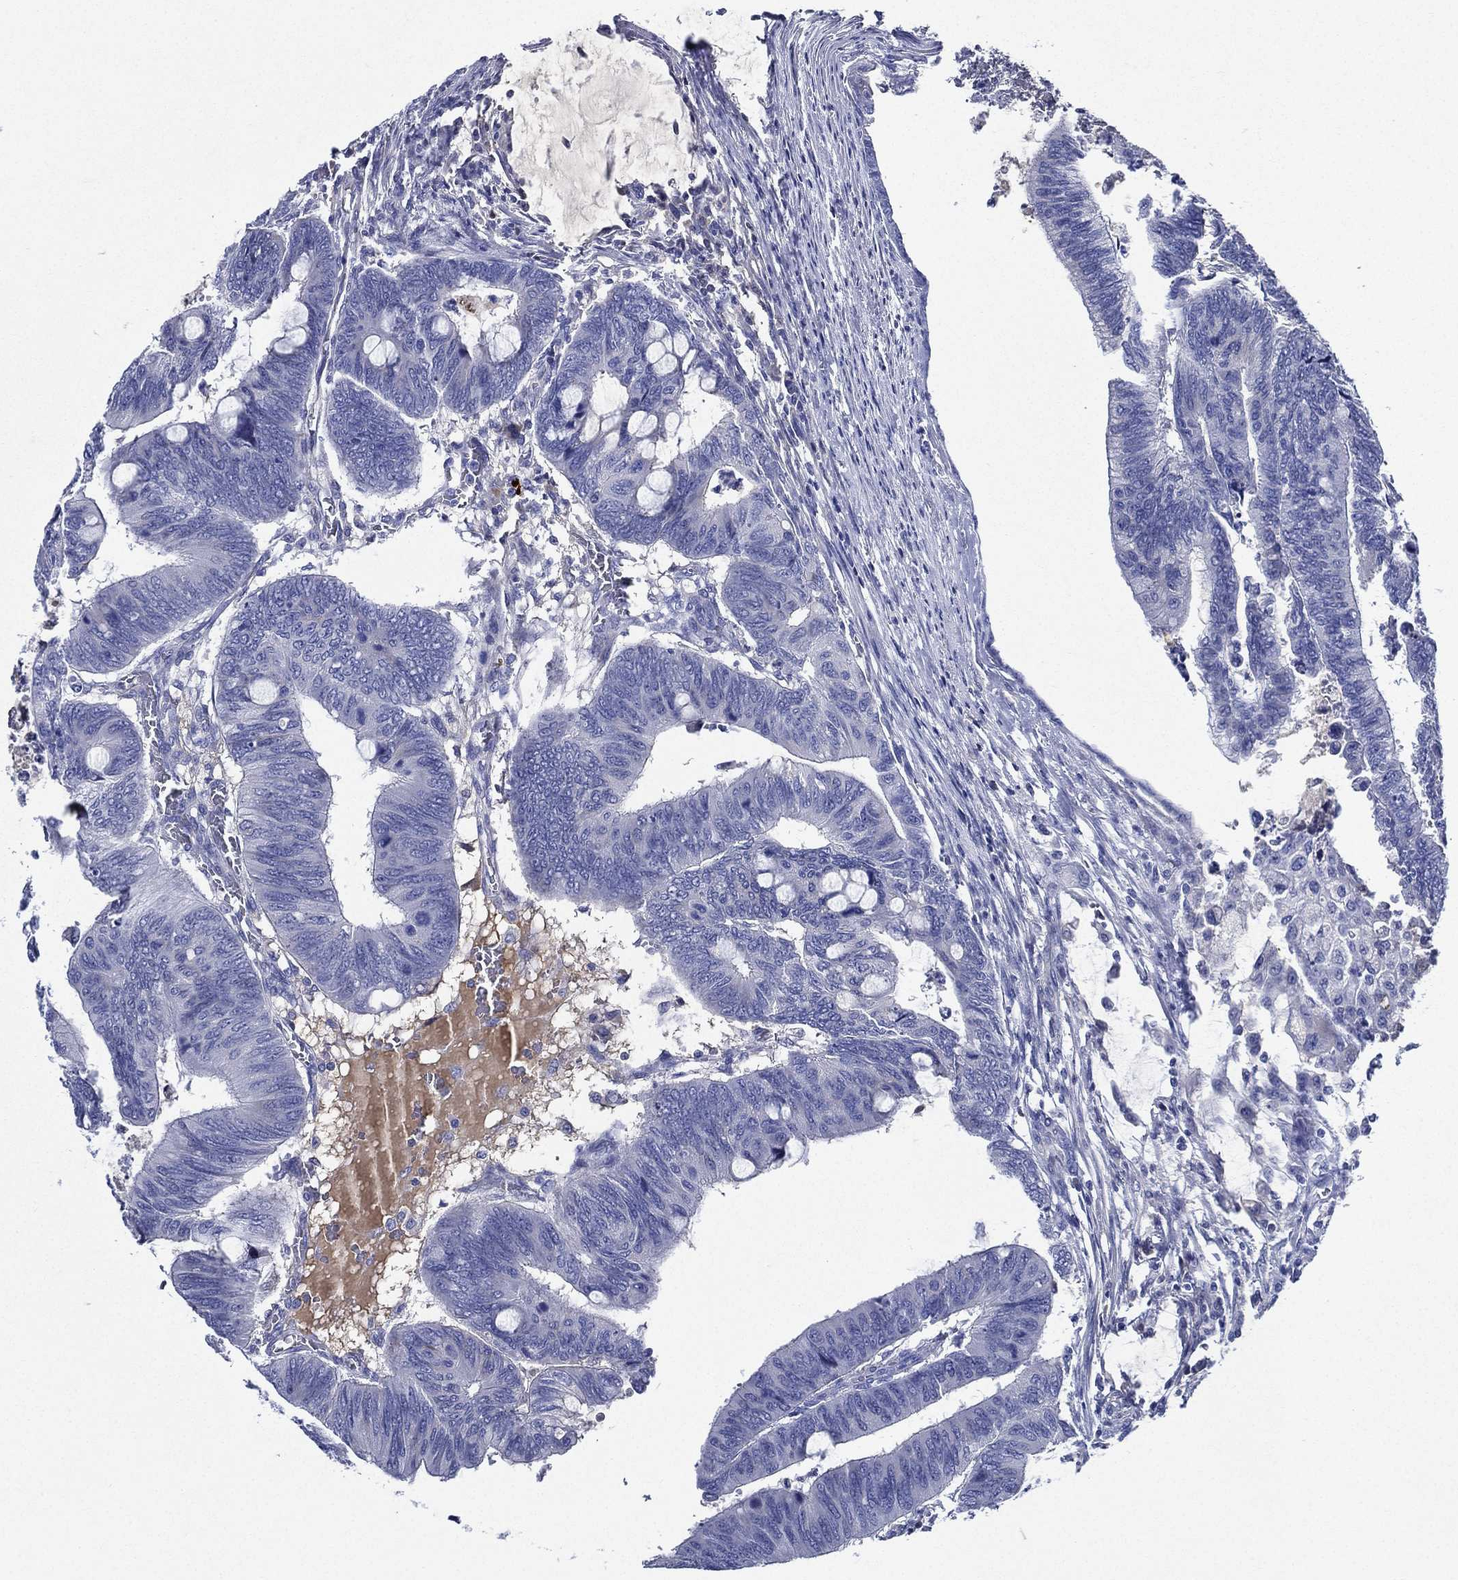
{"staining": {"intensity": "negative", "quantity": "none", "location": "none"}, "tissue": "colorectal cancer", "cell_type": "Tumor cells", "image_type": "cancer", "snomed": [{"axis": "morphology", "description": "Normal tissue, NOS"}, {"axis": "morphology", "description": "Adenocarcinoma, NOS"}, {"axis": "topography", "description": "Rectum"}, {"axis": "topography", "description": "Peripheral nerve tissue"}], "caption": "Tumor cells show no significant protein positivity in colorectal adenocarcinoma.", "gene": "TMPRSS11D", "patient": {"sex": "male", "age": 92}}